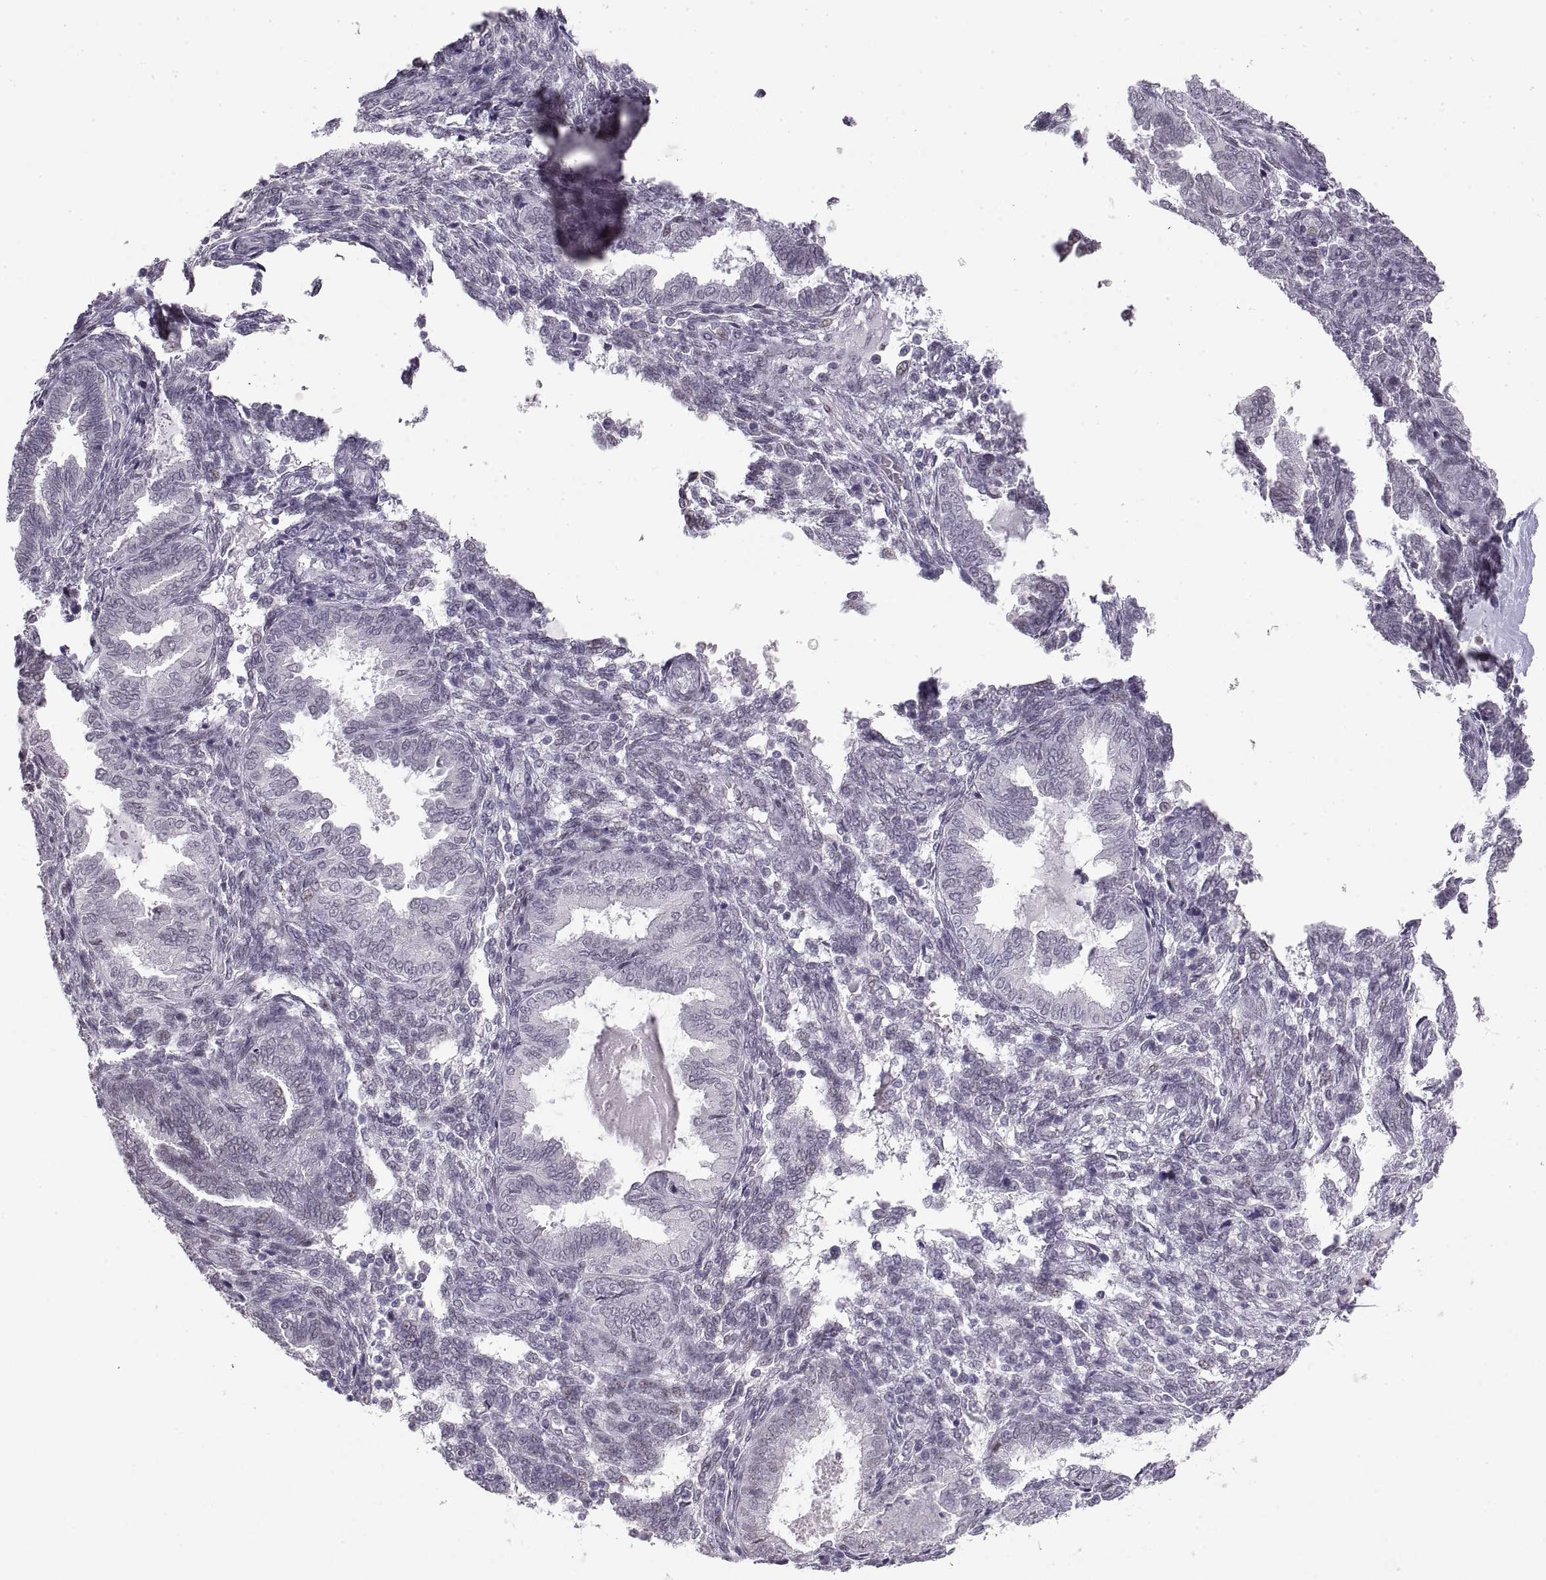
{"staining": {"intensity": "negative", "quantity": "none", "location": "none"}, "tissue": "endometrium", "cell_type": "Cells in endometrial stroma", "image_type": "normal", "snomed": [{"axis": "morphology", "description": "Normal tissue, NOS"}, {"axis": "topography", "description": "Endometrium"}], "caption": "DAB immunohistochemical staining of normal human endometrium demonstrates no significant expression in cells in endometrial stroma.", "gene": "NANOS3", "patient": {"sex": "female", "age": 42}}